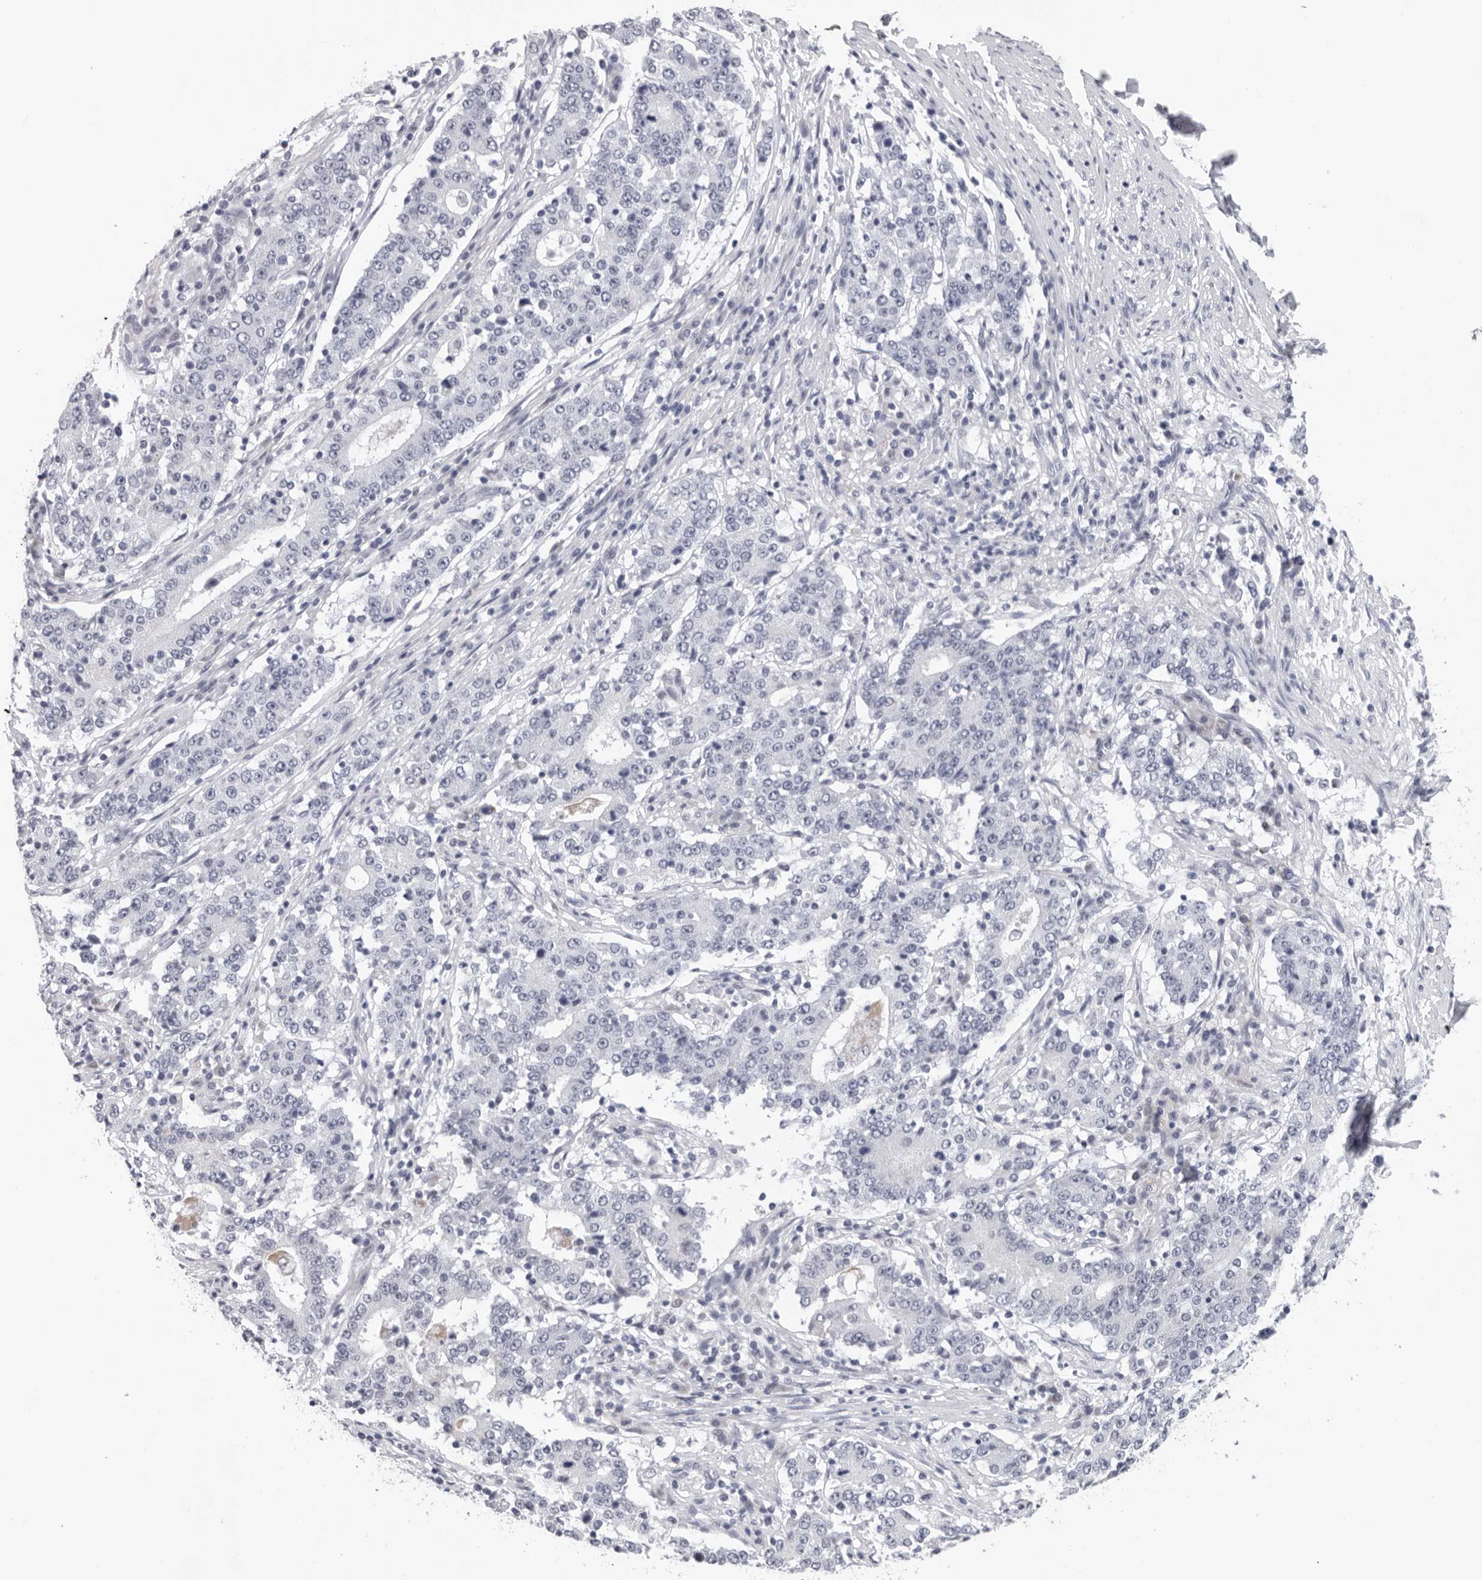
{"staining": {"intensity": "negative", "quantity": "none", "location": "none"}, "tissue": "stomach cancer", "cell_type": "Tumor cells", "image_type": "cancer", "snomed": [{"axis": "morphology", "description": "Adenocarcinoma, NOS"}, {"axis": "topography", "description": "Stomach"}], "caption": "DAB (3,3'-diaminobenzidine) immunohistochemical staining of human stomach cancer (adenocarcinoma) exhibits no significant staining in tumor cells. (IHC, brightfield microscopy, high magnification).", "gene": "CPT2", "patient": {"sex": "male", "age": 59}}